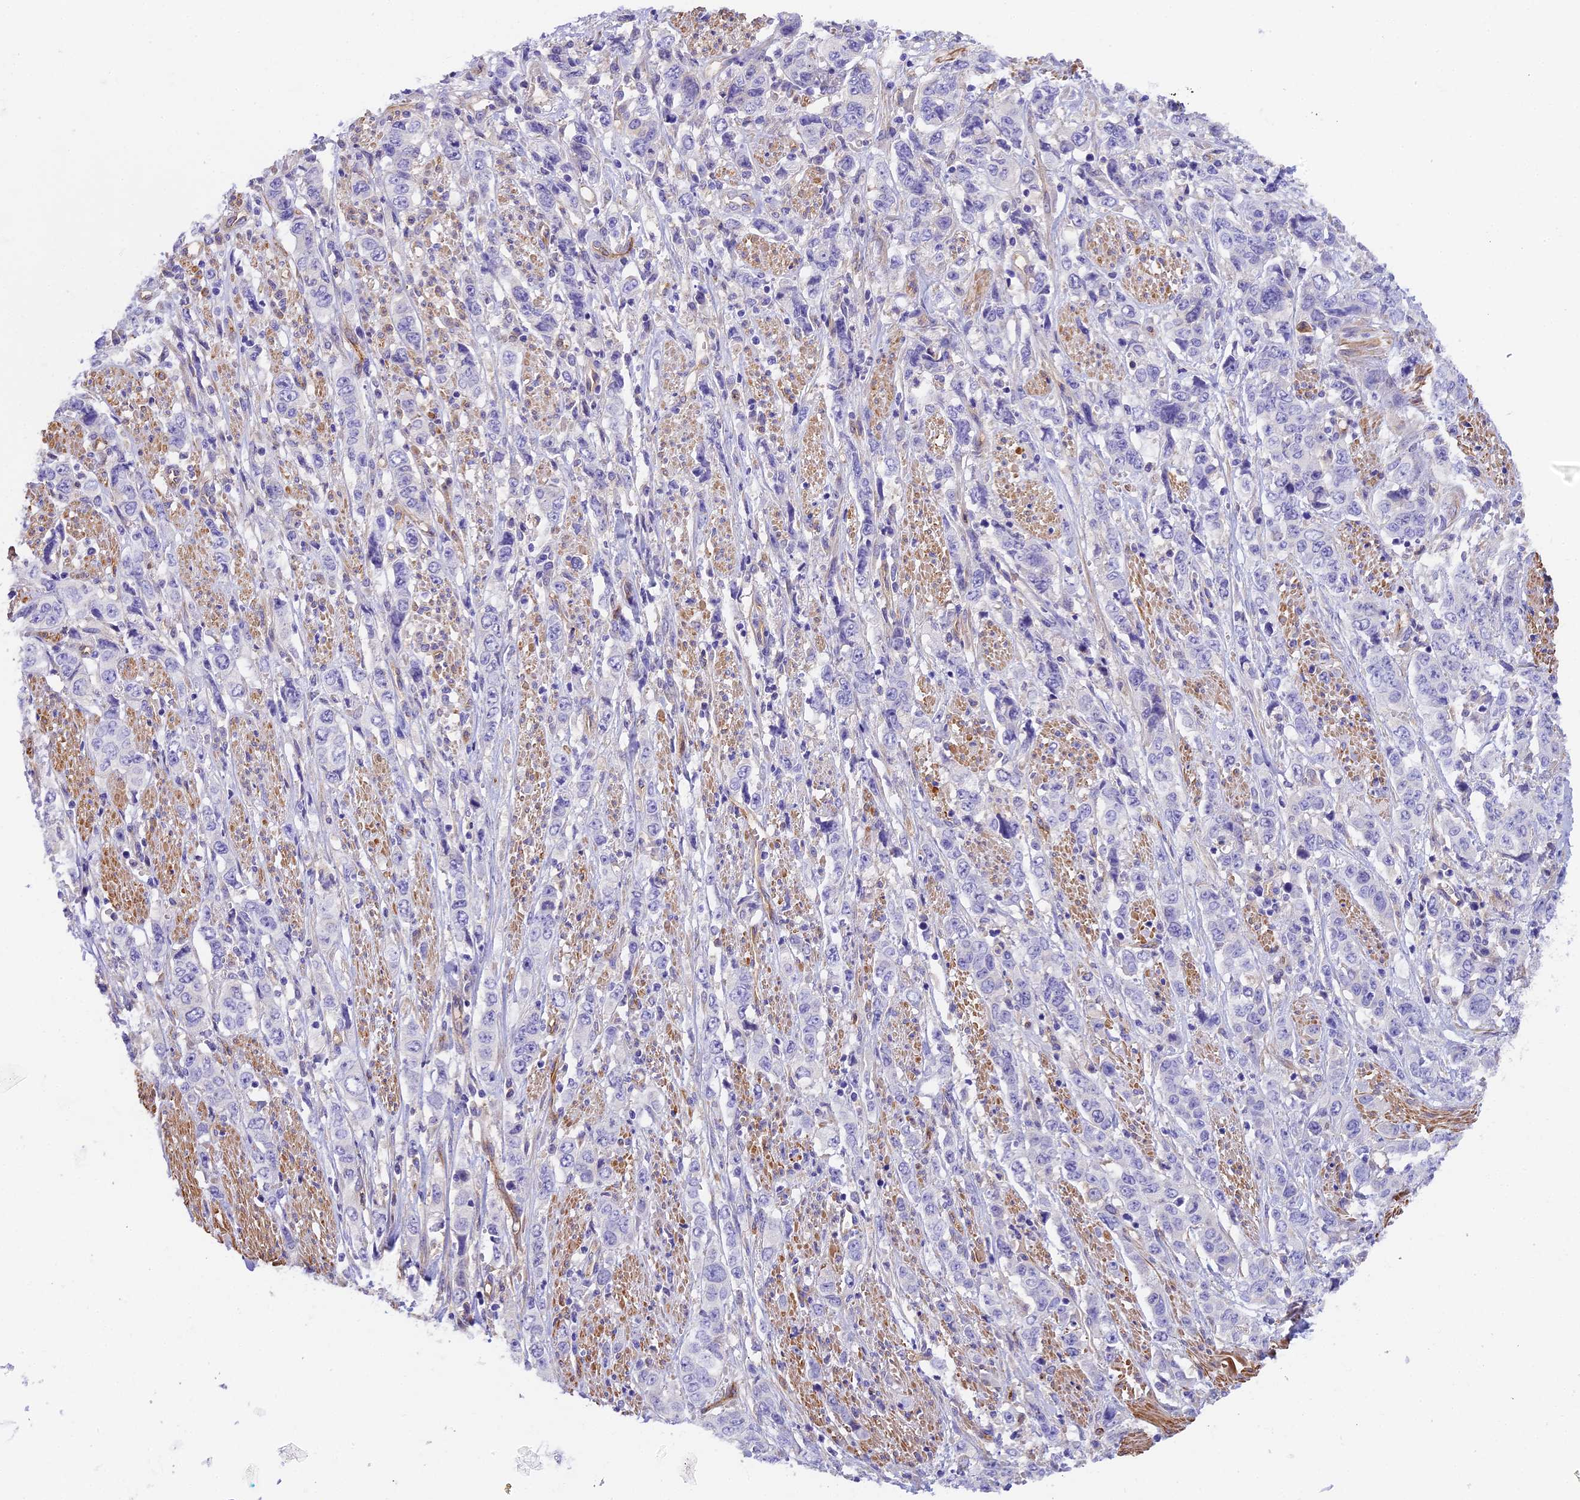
{"staining": {"intensity": "negative", "quantity": "none", "location": "none"}, "tissue": "stomach cancer", "cell_type": "Tumor cells", "image_type": "cancer", "snomed": [{"axis": "morphology", "description": "Adenocarcinoma, NOS"}, {"axis": "topography", "description": "Stomach, upper"}], "caption": "A micrograph of stomach cancer (adenocarcinoma) stained for a protein shows no brown staining in tumor cells. (Stains: DAB (3,3'-diaminobenzidine) IHC with hematoxylin counter stain, Microscopy: brightfield microscopy at high magnification).", "gene": "HOMER3", "patient": {"sex": "male", "age": 62}}